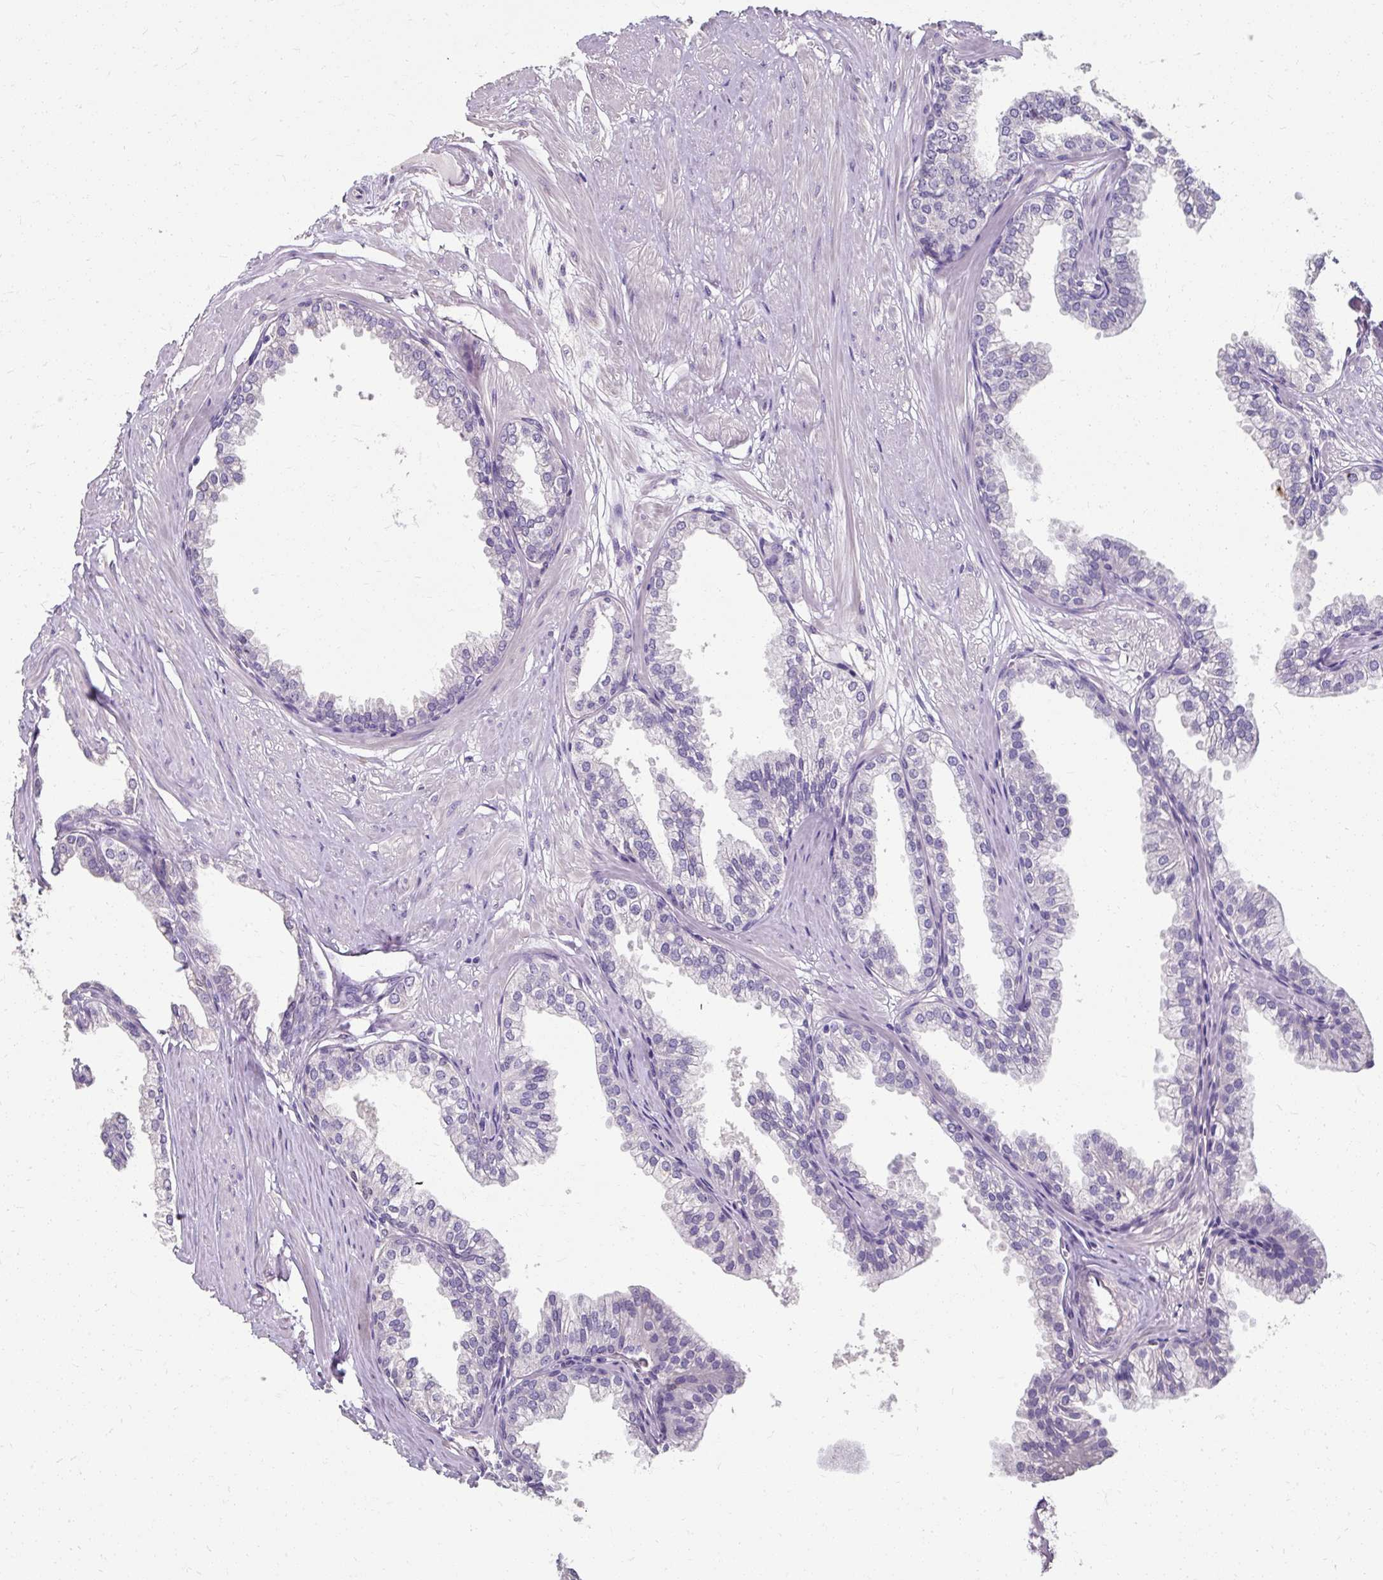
{"staining": {"intensity": "negative", "quantity": "none", "location": "none"}, "tissue": "prostate", "cell_type": "Glandular cells", "image_type": "normal", "snomed": [{"axis": "morphology", "description": "Normal tissue, NOS"}, {"axis": "topography", "description": "Prostate"}, {"axis": "topography", "description": "Peripheral nerve tissue"}], "caption": "This is a micrograph of immunohistochemistry staining of normal prostate, which shows no positivity in glandular cells.", "gene": "KLHL24", "patient": {"sex": "male", "age": 55}}